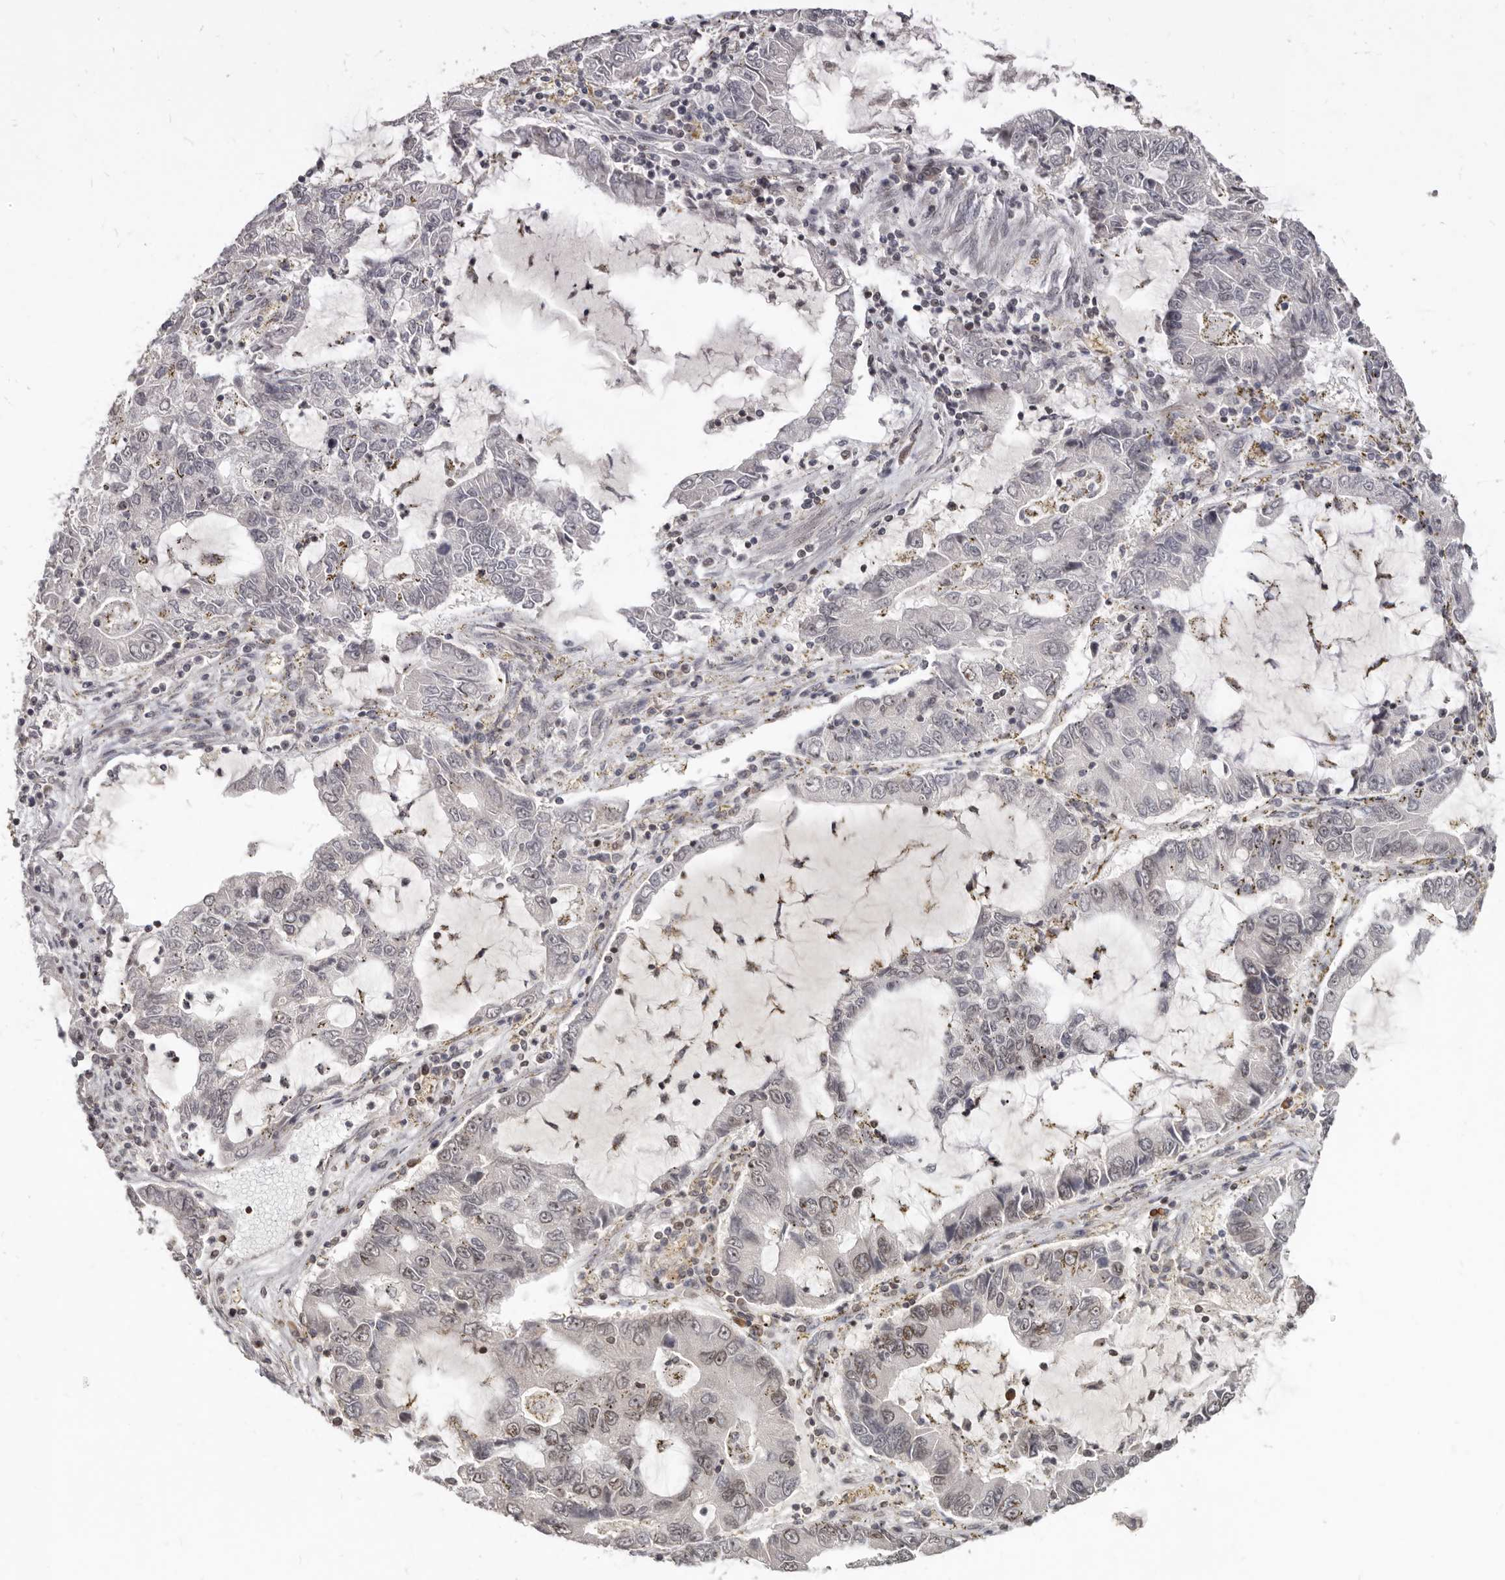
{"staining": {"intensity": "weak", "quantity": "<25%", "location": "nuclear"}, "tissue": "lung cancer", "cell_type": "Tumor cells", "image_type": "cancer", "snomed": [{"axis": "morphology", "description": "Adenocarcinoma, NOS"}, {"axis": "topography", "description": "Lung"}], "caption": "Histopathology image shows no significant protein staining in tumor cells of lung cancer (adenocarcinoma). The staining was performed using DAB (3,3'-diaminobenzidine) to visualize the protein expression in brown, while the nuclei were stained in blue with hematoxylin (Magnification: 20x).", "gene": "NUP153", "patient": {"sex": "female", "age": 51}}